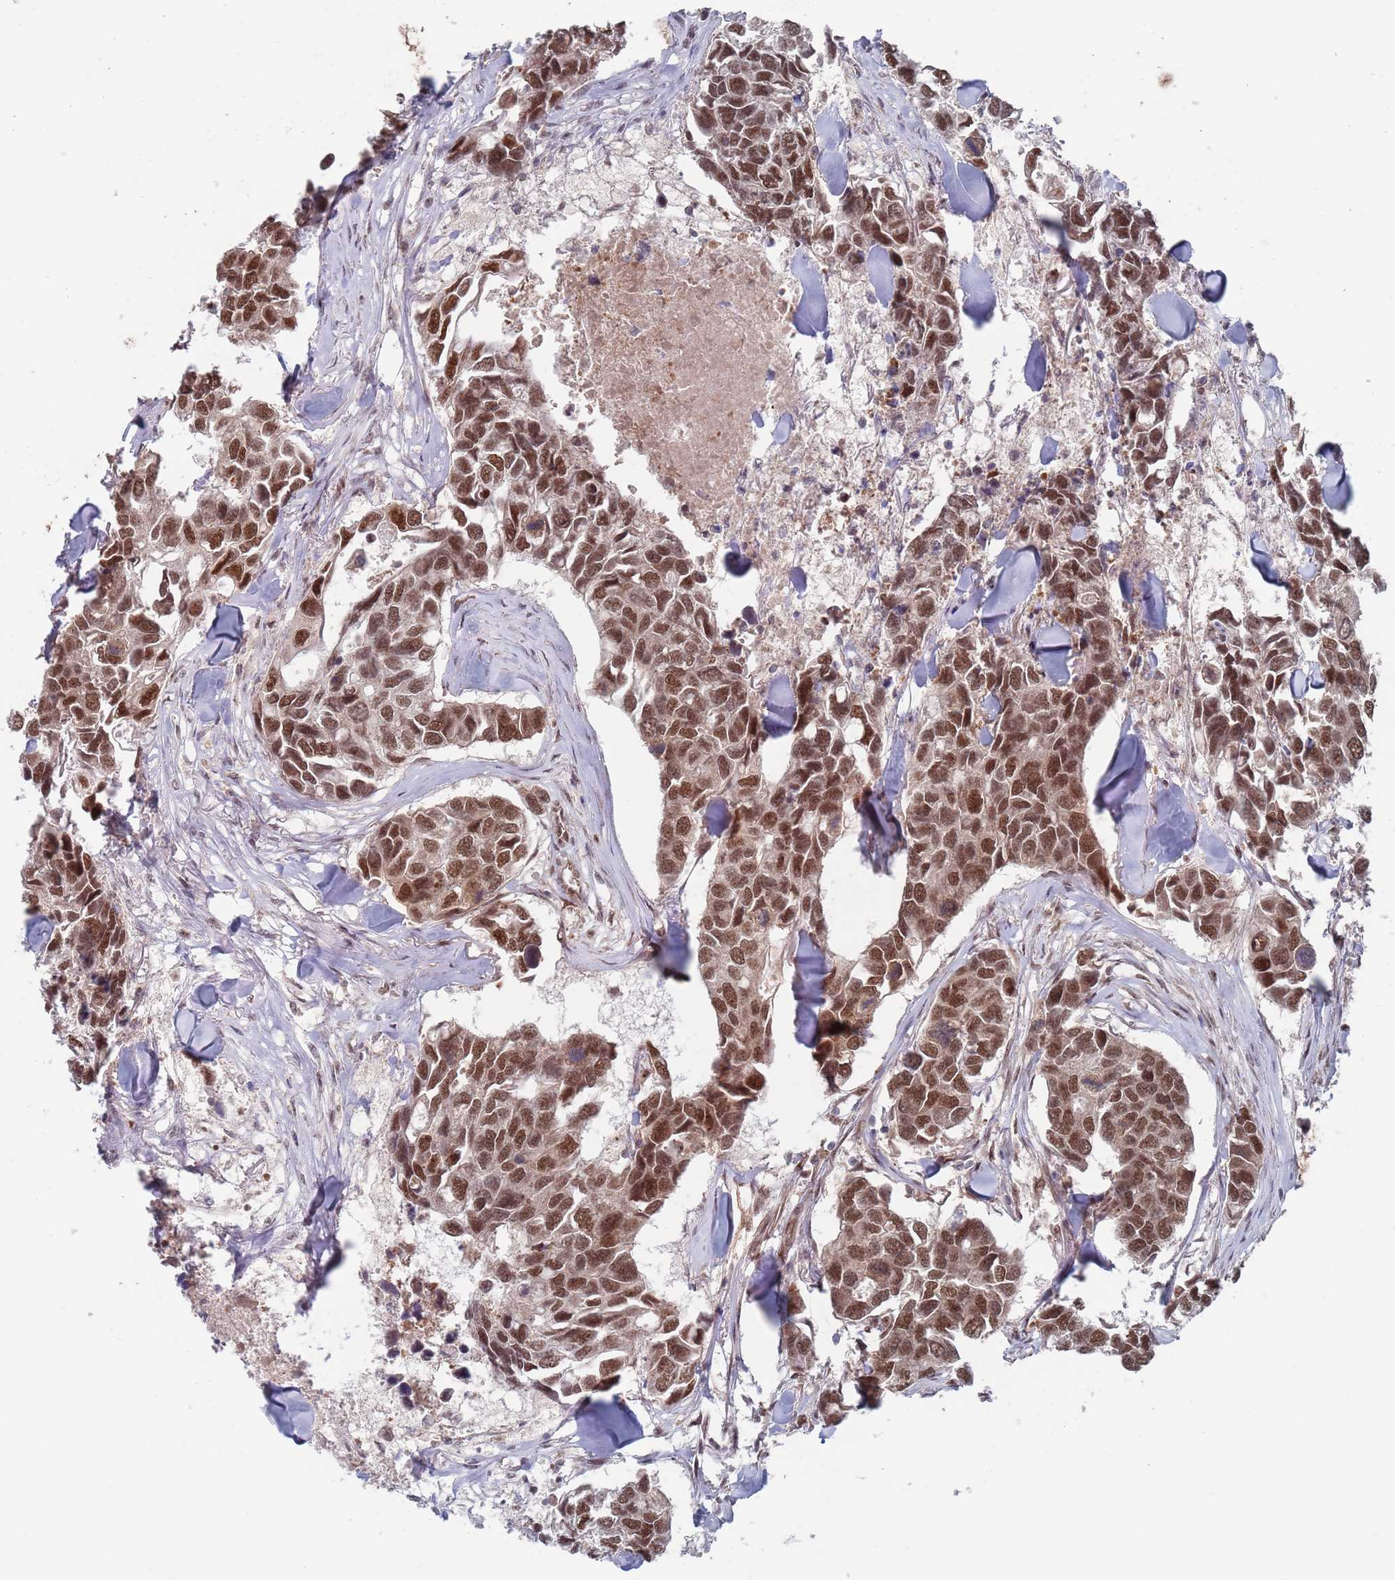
{"staining": {"intensity": "moderate", "quantity": ">75%", "location": "nuclear"}, "tissue": "breast cancer", "cell_type": "Tumor cells", "image_type": "cancer", "snomed": [{"axis": "morphology", "description": "Duct carcinoma"}, {"axis": "topography", "description": "Breast"}], "caption": "Breast infiltrating ductal carcinoma stained with a brown dye demonstrates moderate nuclear positive staining in approximately >75% of tumor cells.", "gene": "RPP25", "patient": {"sex": "female", "age": 83}}